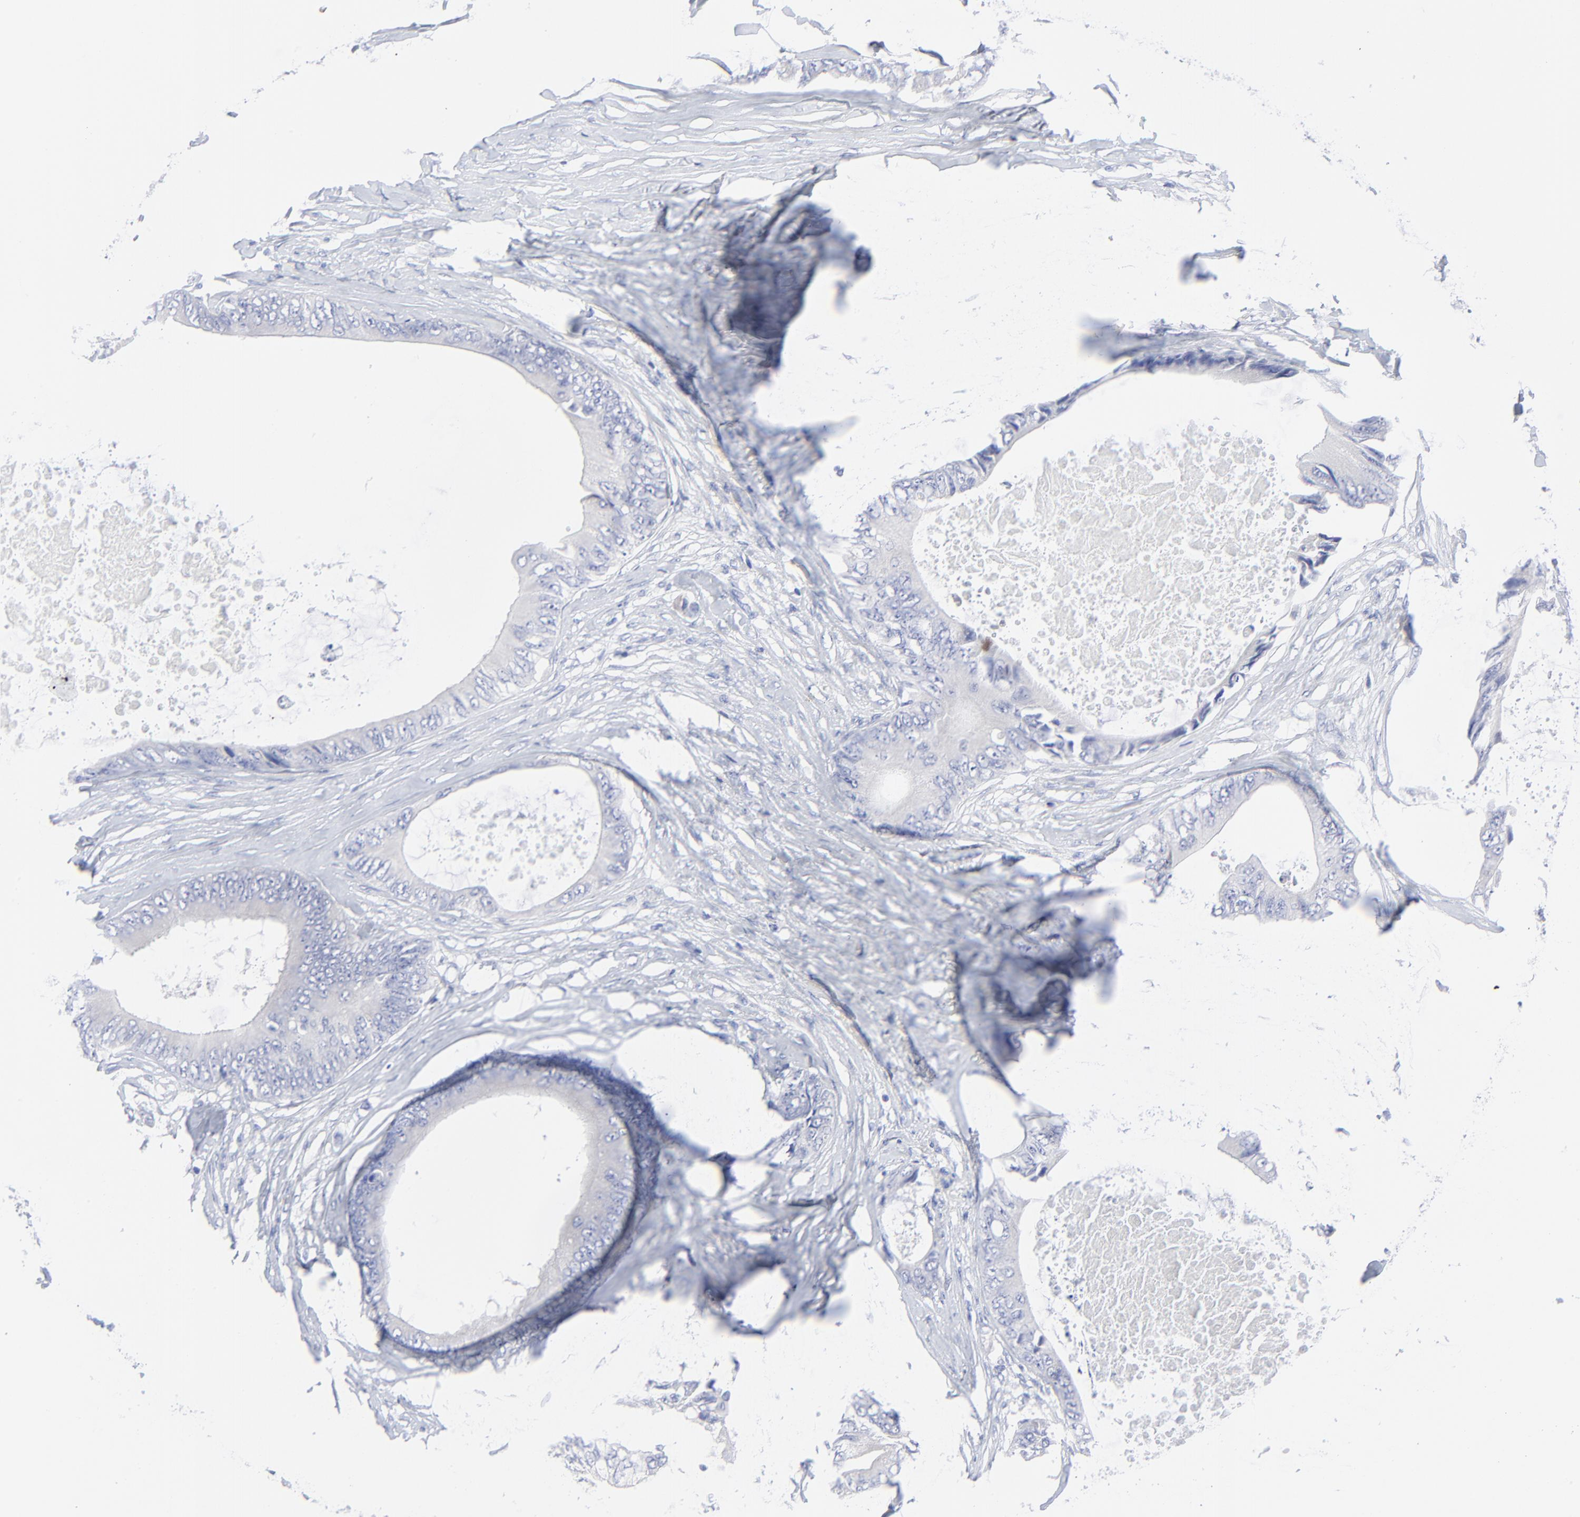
{"staining": {"intensity": "negative", "quantity": "none", "location": "none"}, "tissue": "colorectal cancer", "cell_type": "Tumor cells", "image_type": "cancer", "snomed": [{"axis": "morphology", "description": "Normal tissue, NOS"}, {"axis": "morphology", "description": "Adenocarcinoma, NOS"}, {"axis": "topography", "description": "Rectum"}, {"axis": "topography", "description": "Peripheral nerve tissue"}], "caption": "Immunohistochemistry (IHC) histopathology image of neoplastic tissue: colorectal cancer stained with DAB demonstrates no significant protein positivity in tumor cells.", "gene": "PSD3", "patient": {"sex": "female", "age": 77}}